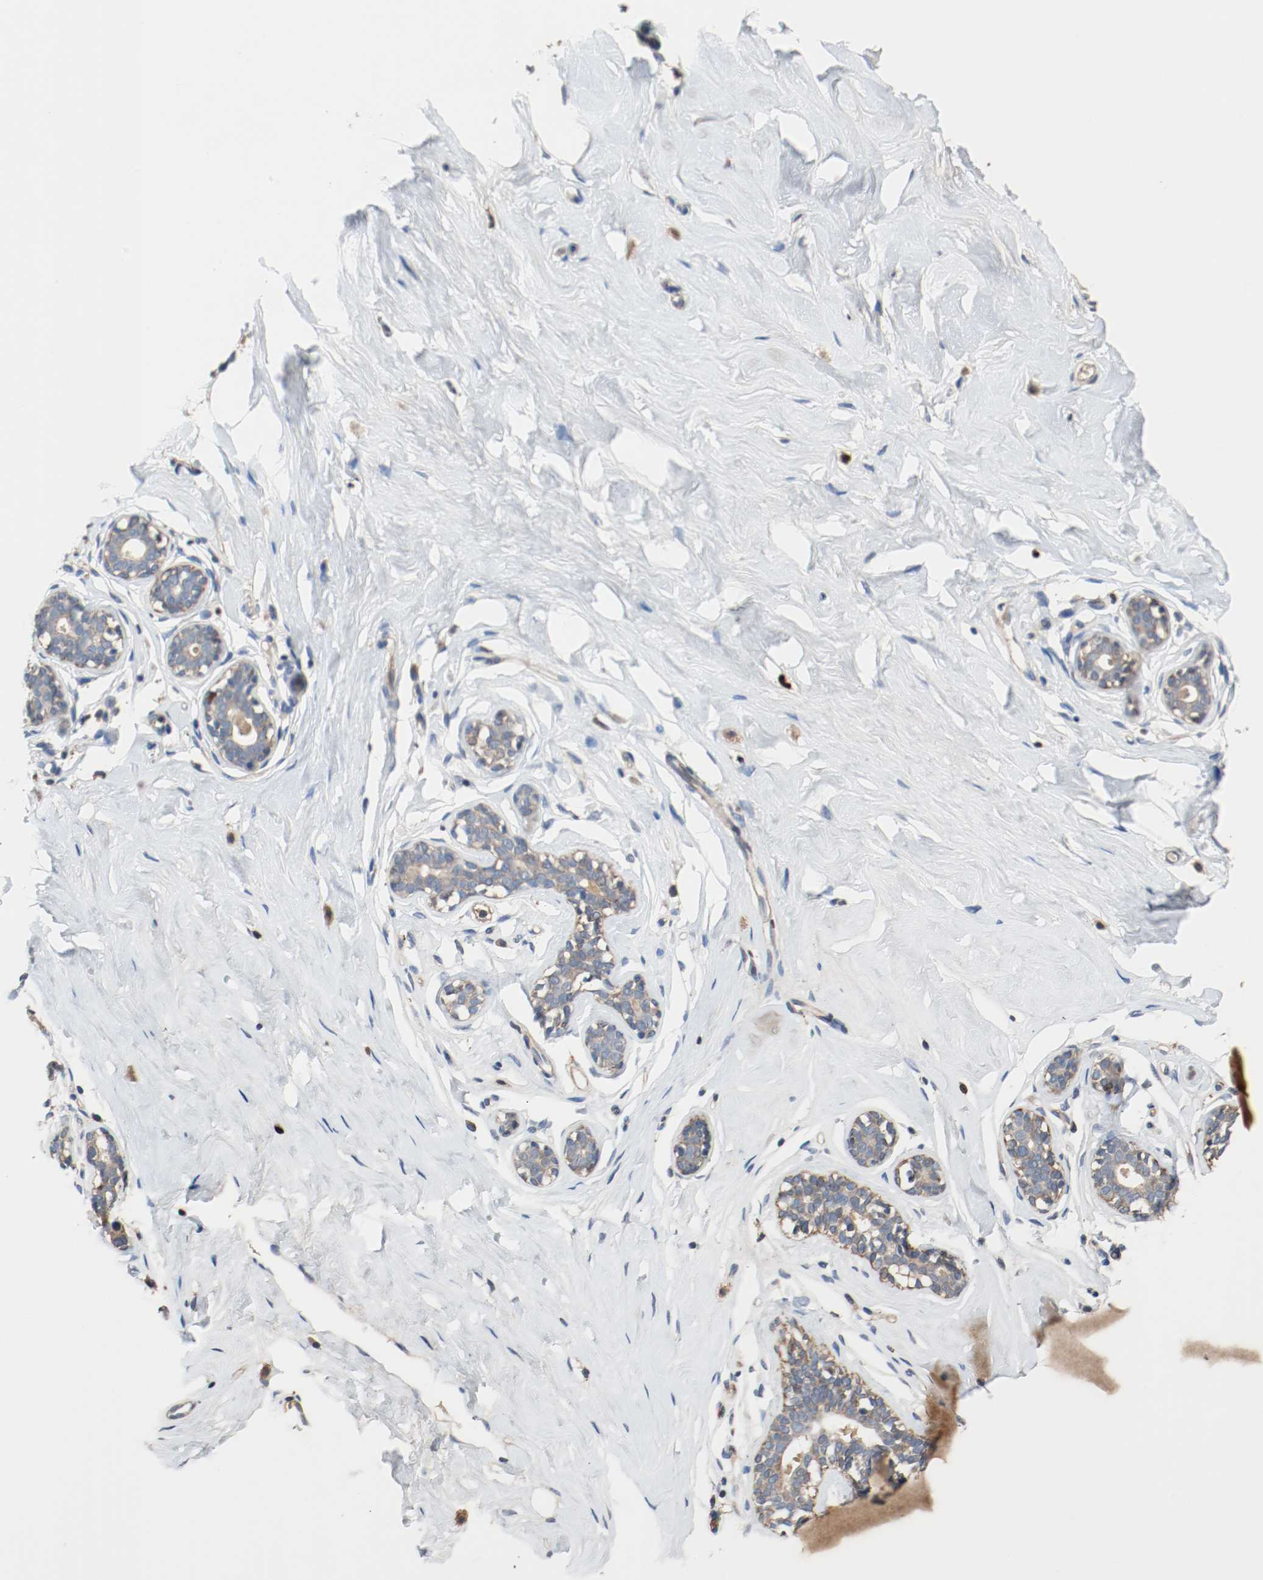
{"staining": {"intensity": "weak", "quantity": "25%-75%", "location": "cytoplasmic/membranous"}, "tissue": "breast", "cell_type": "Adipocytes", "image_type": "normal", "snomed": [{"axis": "morphology", "description": "Normal tissue, NOS"}, {"axis": "topography", "description": "Breast"}], "caption": "Immunohistochemical staining of unremarkable breast exhibits weak cytoplasmic/membranous protein staining in about 25%-75% of adipocytes.", "gene": "BLK", "patient": {"sex": "female", "age": 23}}